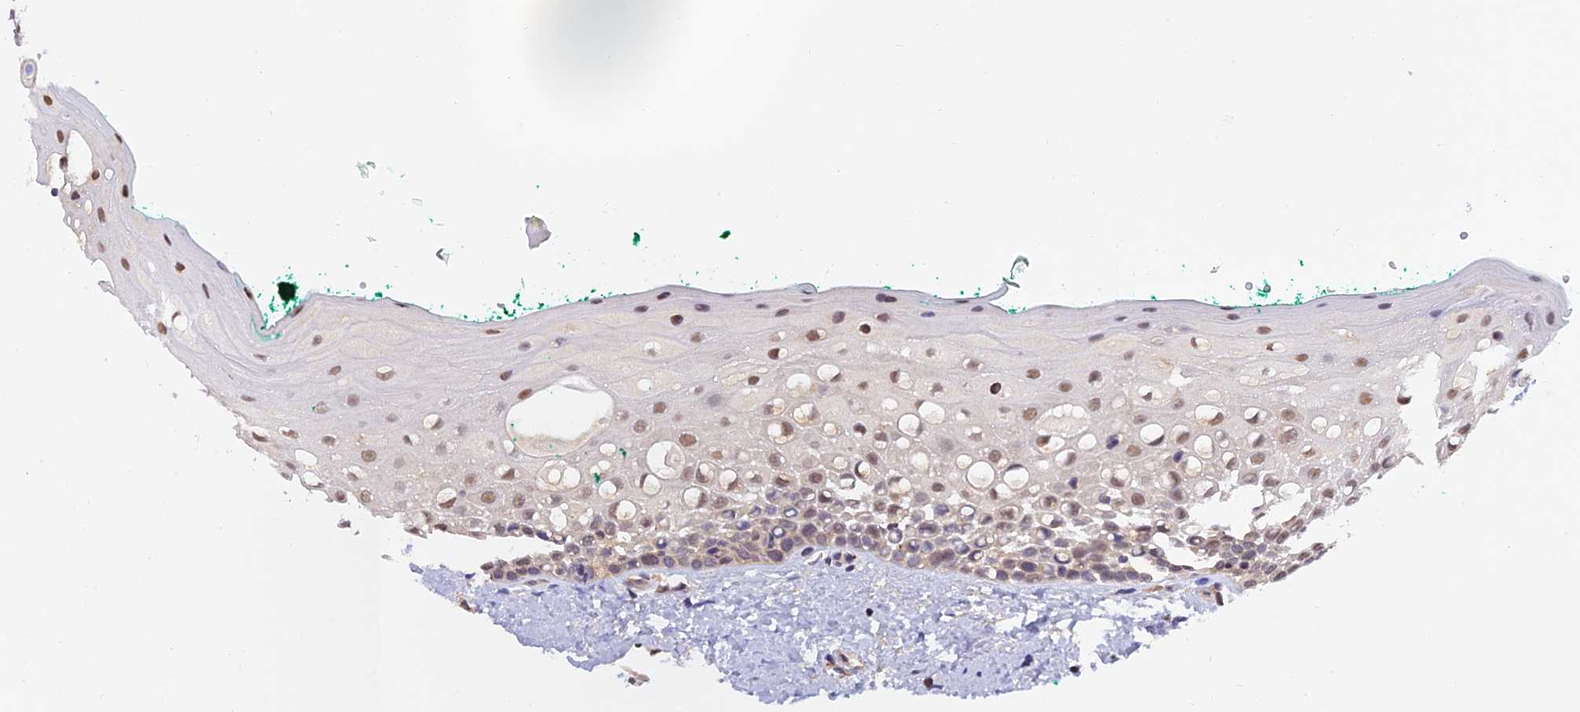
{"staining": {"intensity": "moderate", "quantity": ">75%", "location": "nuclear"}, "tissue": "oral mucosa", "cell_type": "Squamous epithelial cells", "image_type": "normal", "snomed": [{"axis": "morphology", "description": "Normal tissue, NOS"}, {"axis": "topography", "description": "Oral tissue"}], "caption": "A brown stain shows moderate nuclear expression of a protein in squamous epithelial cells of normal human oral mucosa. The protein is shown in brown color, while the nuclei are stained blue.", "gene": "PSMB3", "patient": {"sex": "female", "age": 70}}